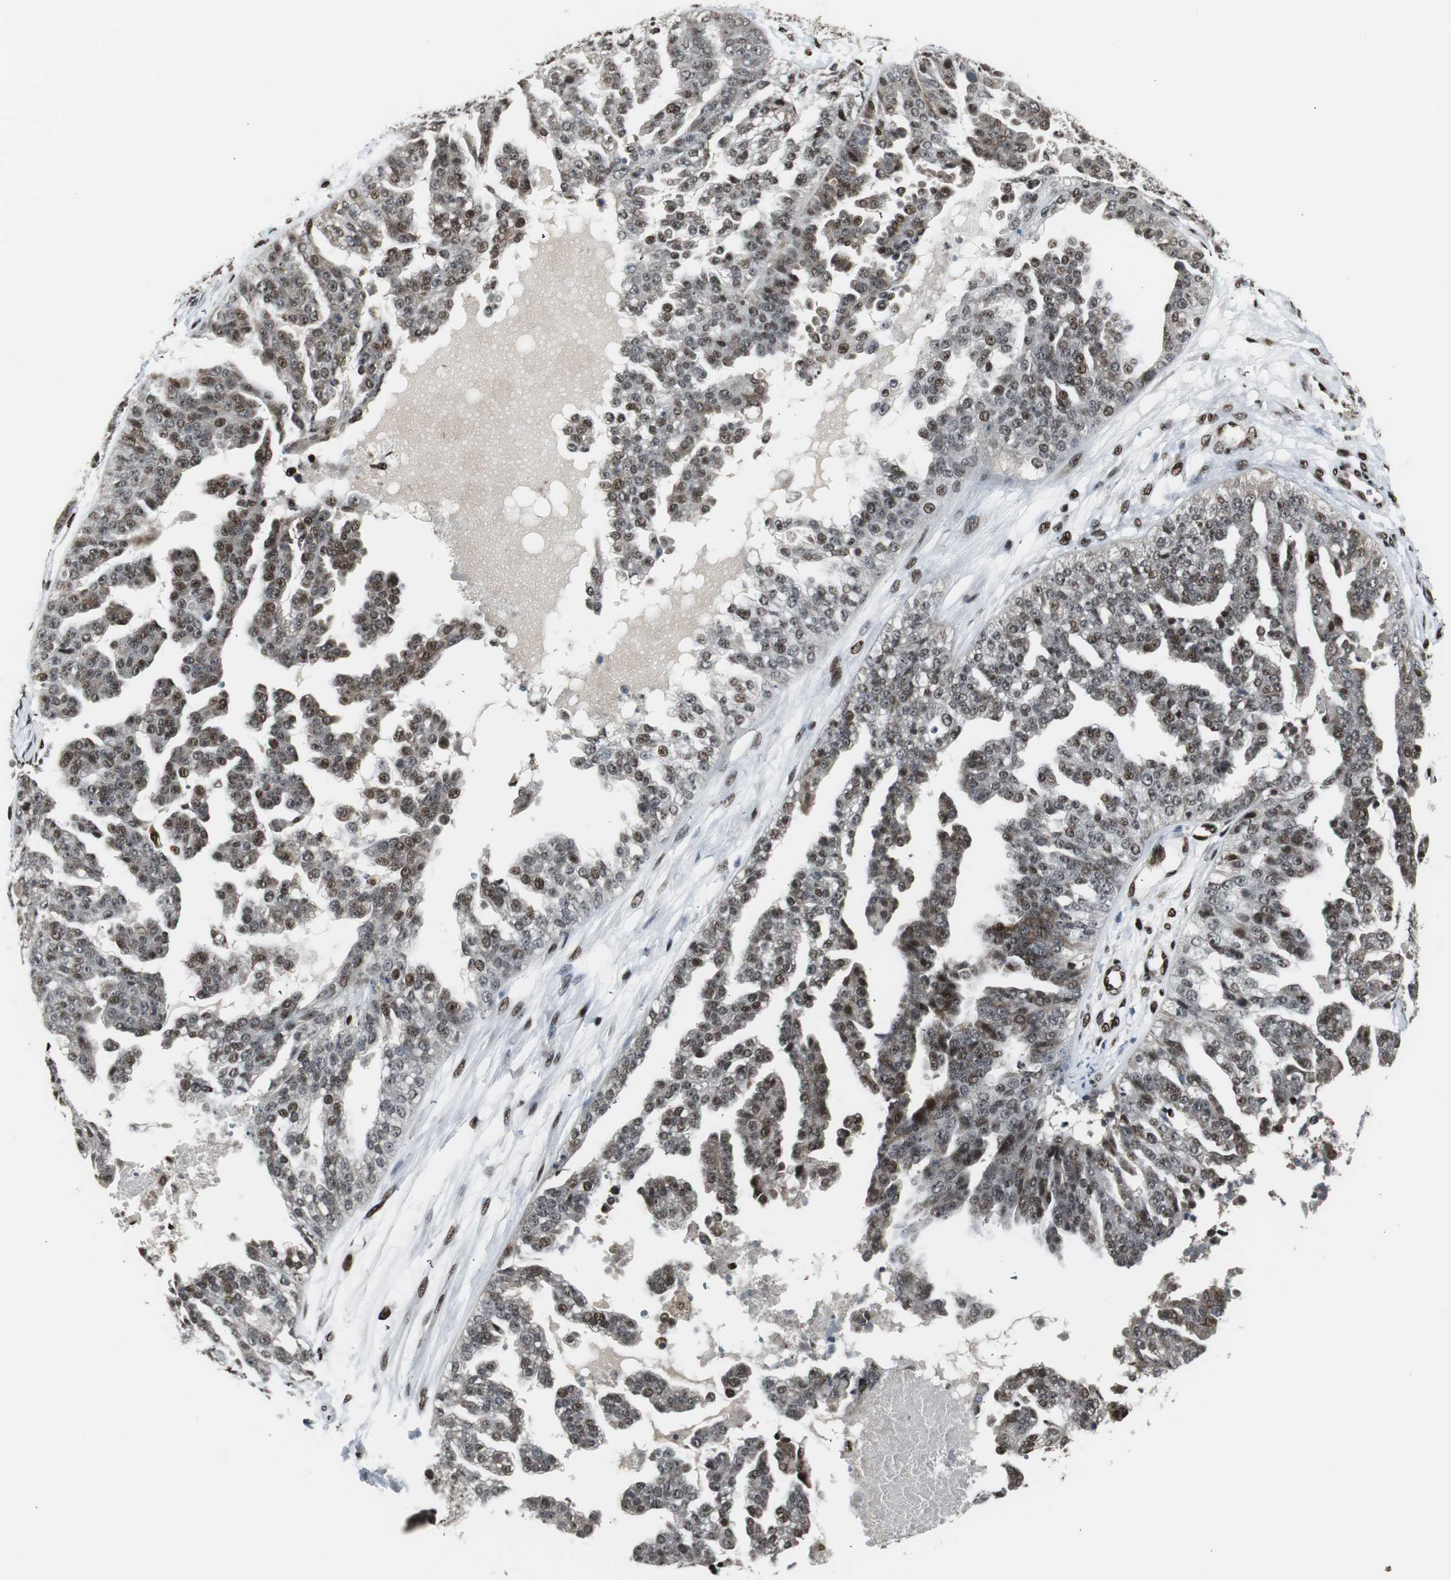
{"staining": {"intensity": "moderate", "quantity": ">75%", "location": "cytoplasmic/membranous,nuclear"}, "tissue": "ovarian cancer", "cell_type": "Tumor cells", "image_type": "cancer", "snomed": [{"axis": "morphology", "description": "Carcinoma, NOS"}, {"axis": "topography", "description": "Soft tissue"}, {"axis": "topography", "description": "Ovary"}], "caption": "IHC photomicrograph of ovarian cancer (carcinoma) stained for a protein (brown), which exhibits medium levels of moderate cytoplasmic/membranous and nuclear staining in about >75% of tumor cells.", "gene": "PARN", "patient": {"sex": "female", "age": 54}}